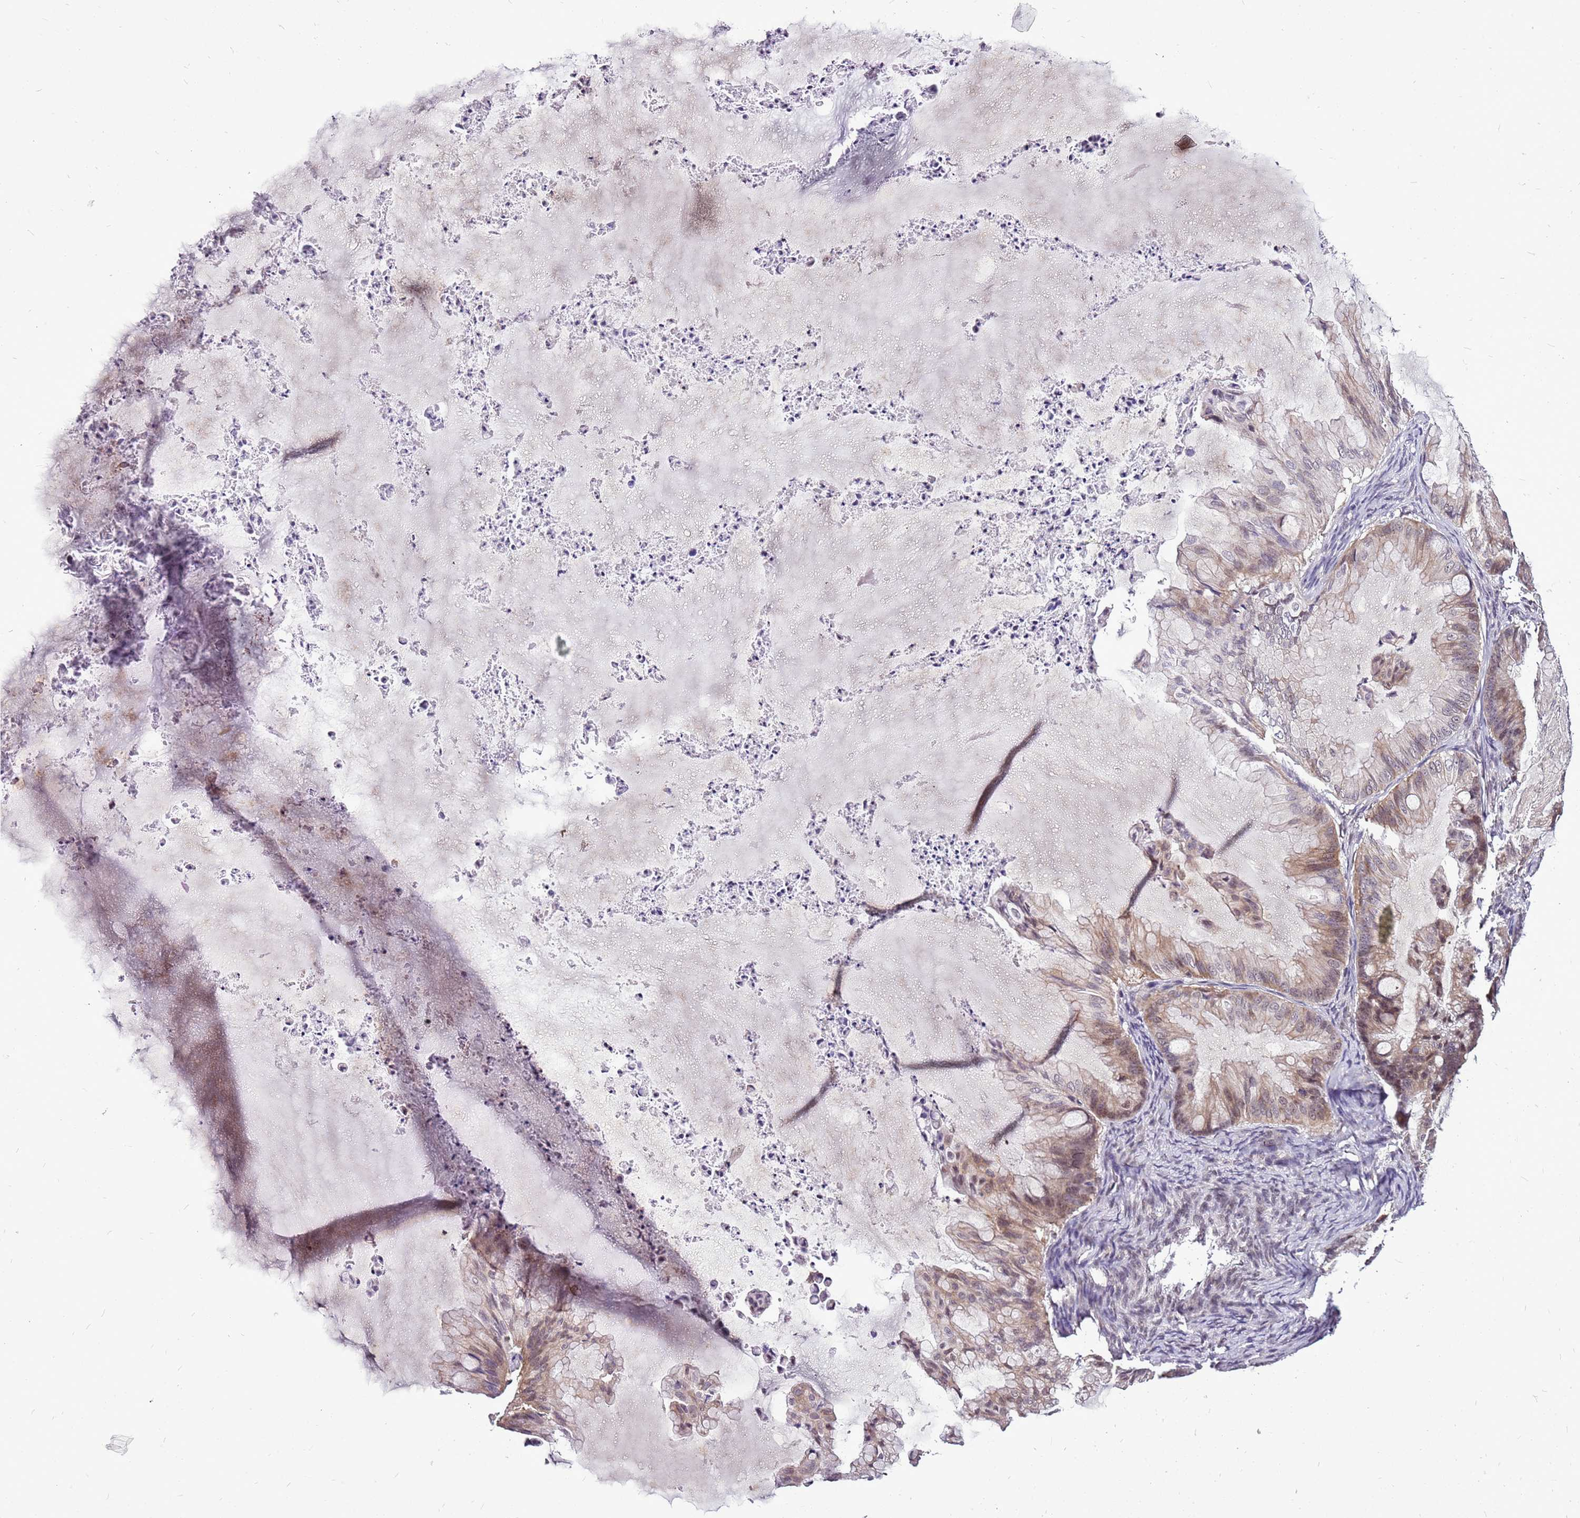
{"staining": {"intensity": "moderate", "quantity": "<25%", "location": "cytoplasmic/membranous,nuclear"}, "tissue": "ovarian cancer", "cell_type": "Tumor cells", "image_type": "cancer", "snomed": [{"axis": "morphology", "description": "Cystadenocarcinoma, mucinous, NOS"}, {"axis": "topography", "description": "Ovary"}], "caption": "Human ovarian mucinous cystadenocarcinoma stained with a protein marker displays moderate staining in tumor cells.", "gene": "CCDC166", "patient": {"sex": "female", "age": 71}}